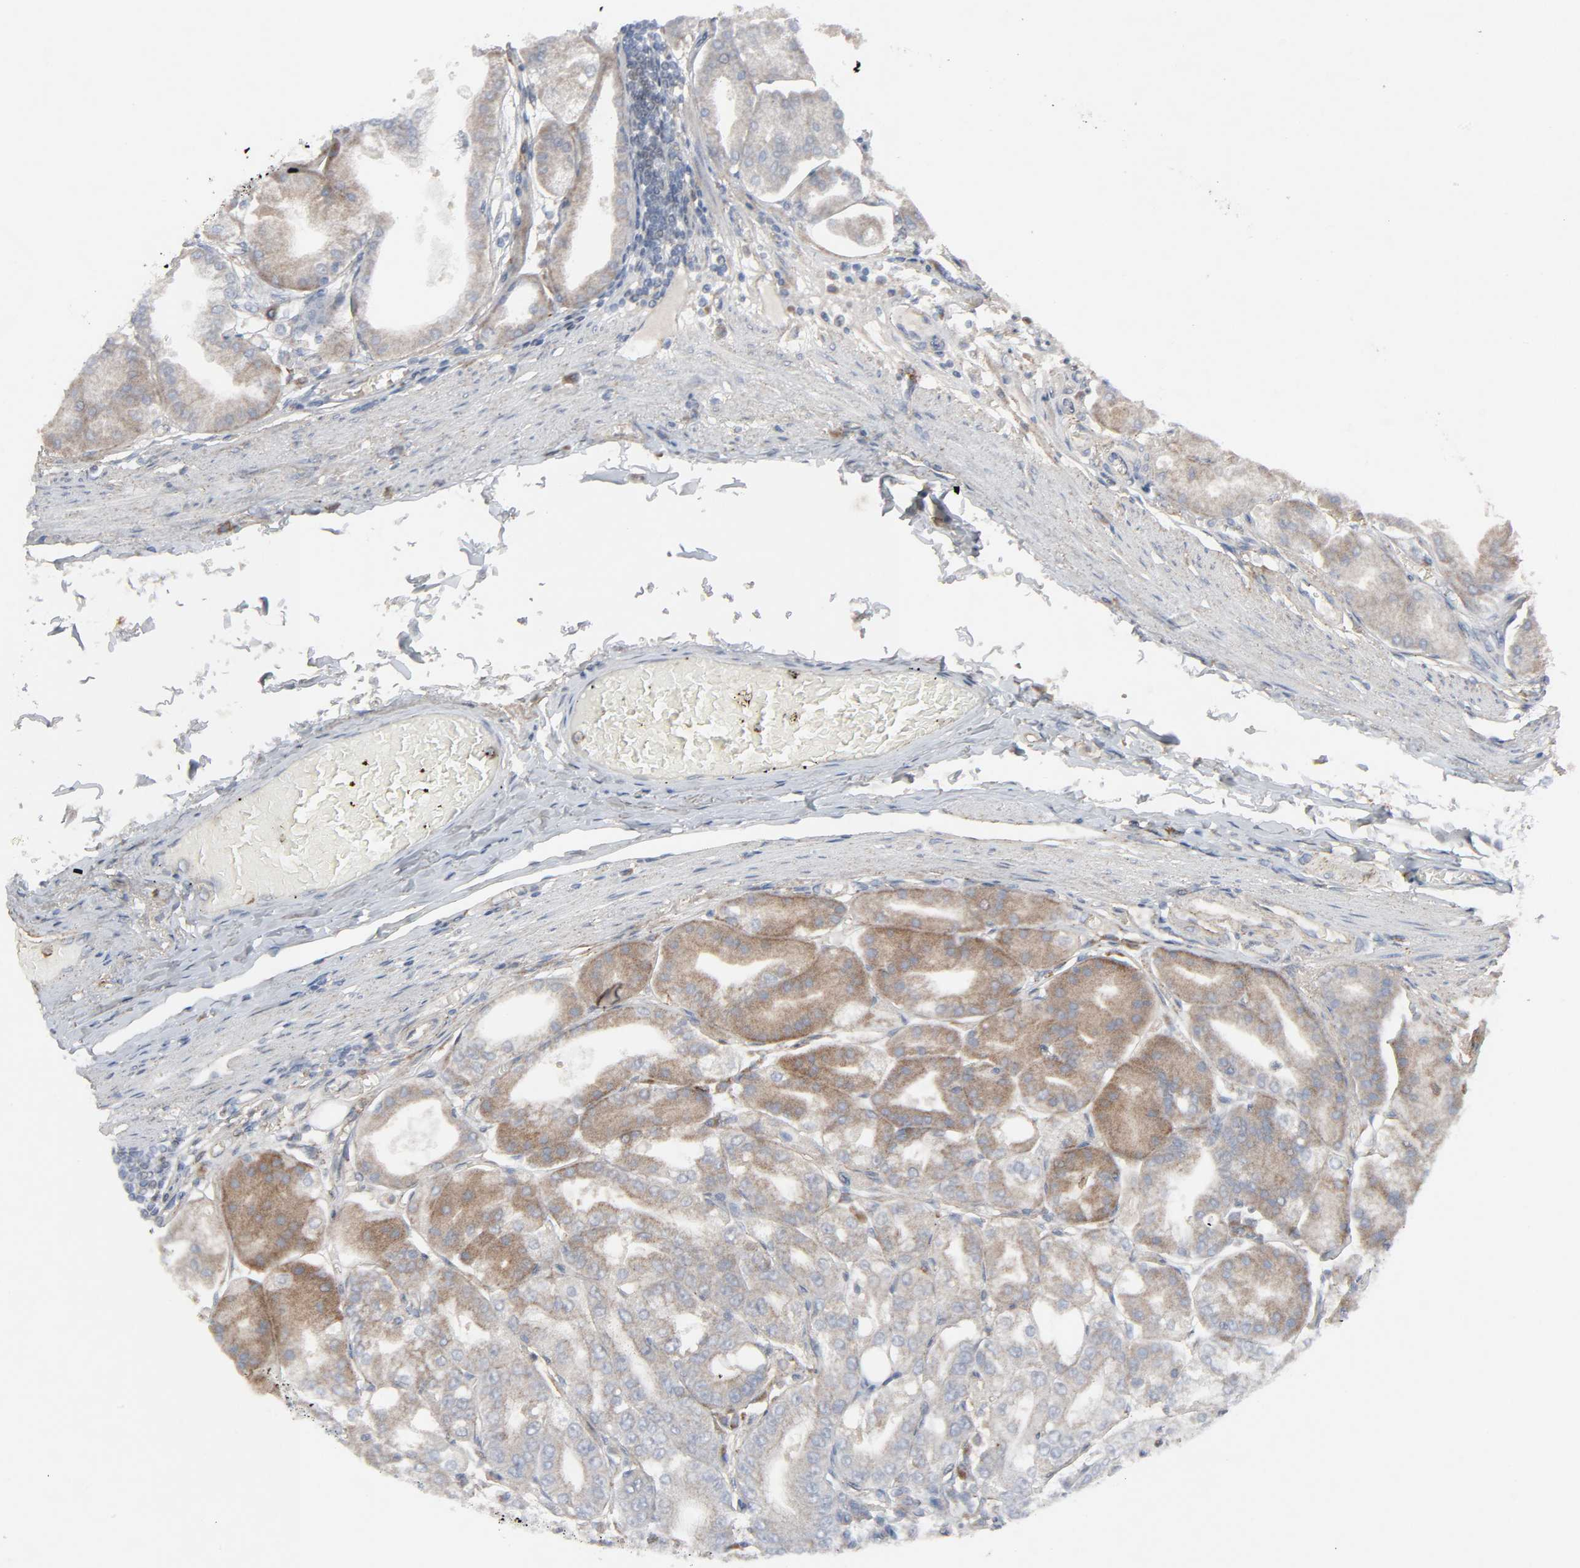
{"staining": {"intensity": "moderate", "quantity": ">75%", "location": "cytoplasmic/membranous"}, "tissue": "stomach", "cell_type": "Glandular cells", "image_type": "normal", "snomed": [{"axis": "morphology", "description": "Normal tissue, NOS"}, {"axis": "topography", "description": "Stomach, lower"}], "caption": "Protein analysis of benign stomach displays moderate cytoplasmic/membranous expression in approximately >75% of glandular cells. The protein of interest is shown in brown color, while the nuclei are stained blue.", "gene": "ADCY4", "patient": {"sex": "male", "age": 71}}